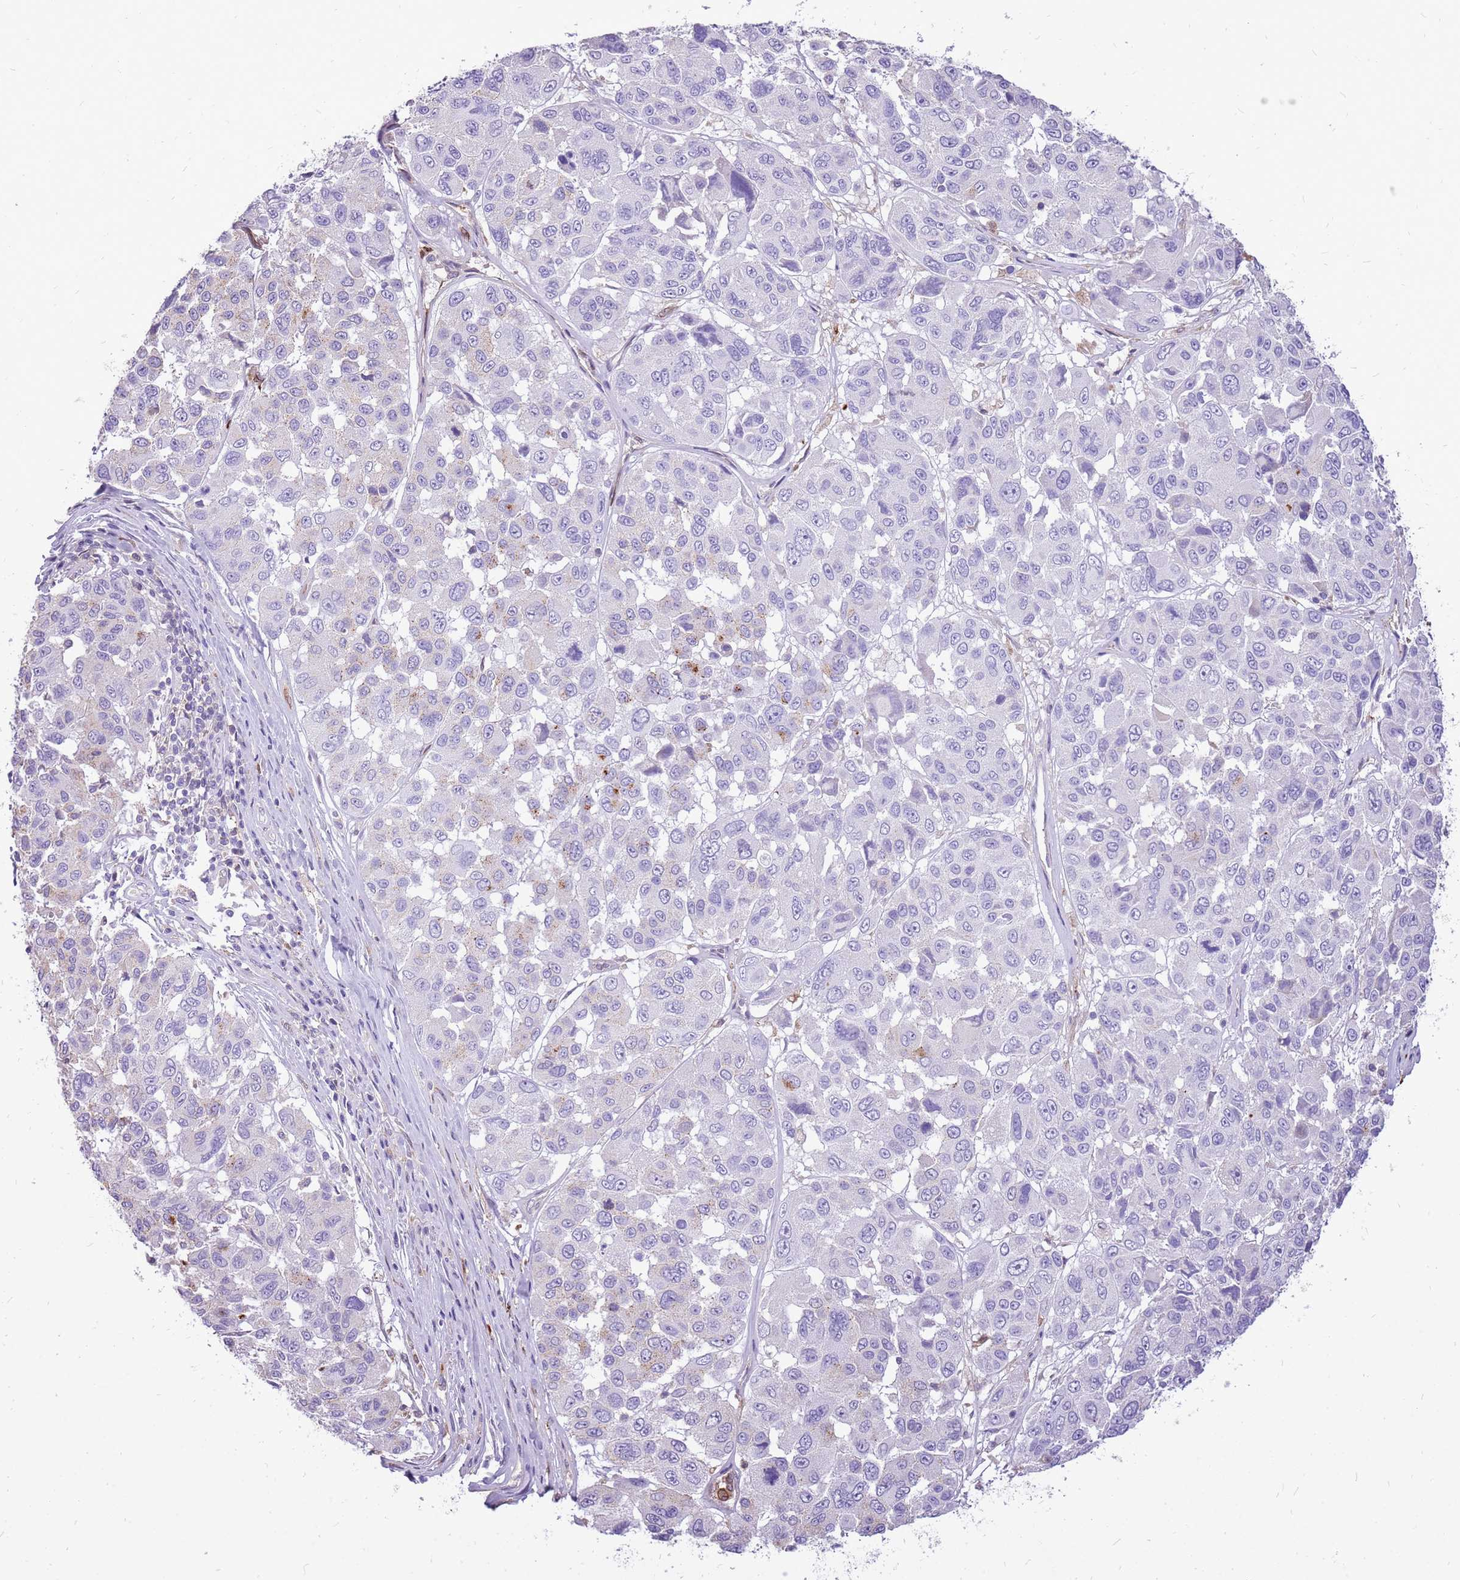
{"staining": {"intensity": "weak", "quantity": "<25%", "location": "cytoplasmic/membranous"}, "tissue": "melanoma", "cell_type": "Tumor cells", "image_type": "cancer", "snomed": [{"axis": "morphology", "description": "Malignant melanoma, NOS"}, {"axis": "topography", "description": "Skin"}], "caption": "Malignant melanoma stained for a protein using IHC exhibits no expression tumor cells.", "gene": "WDR90", "patient": {"sex": "female", "age": 66}}